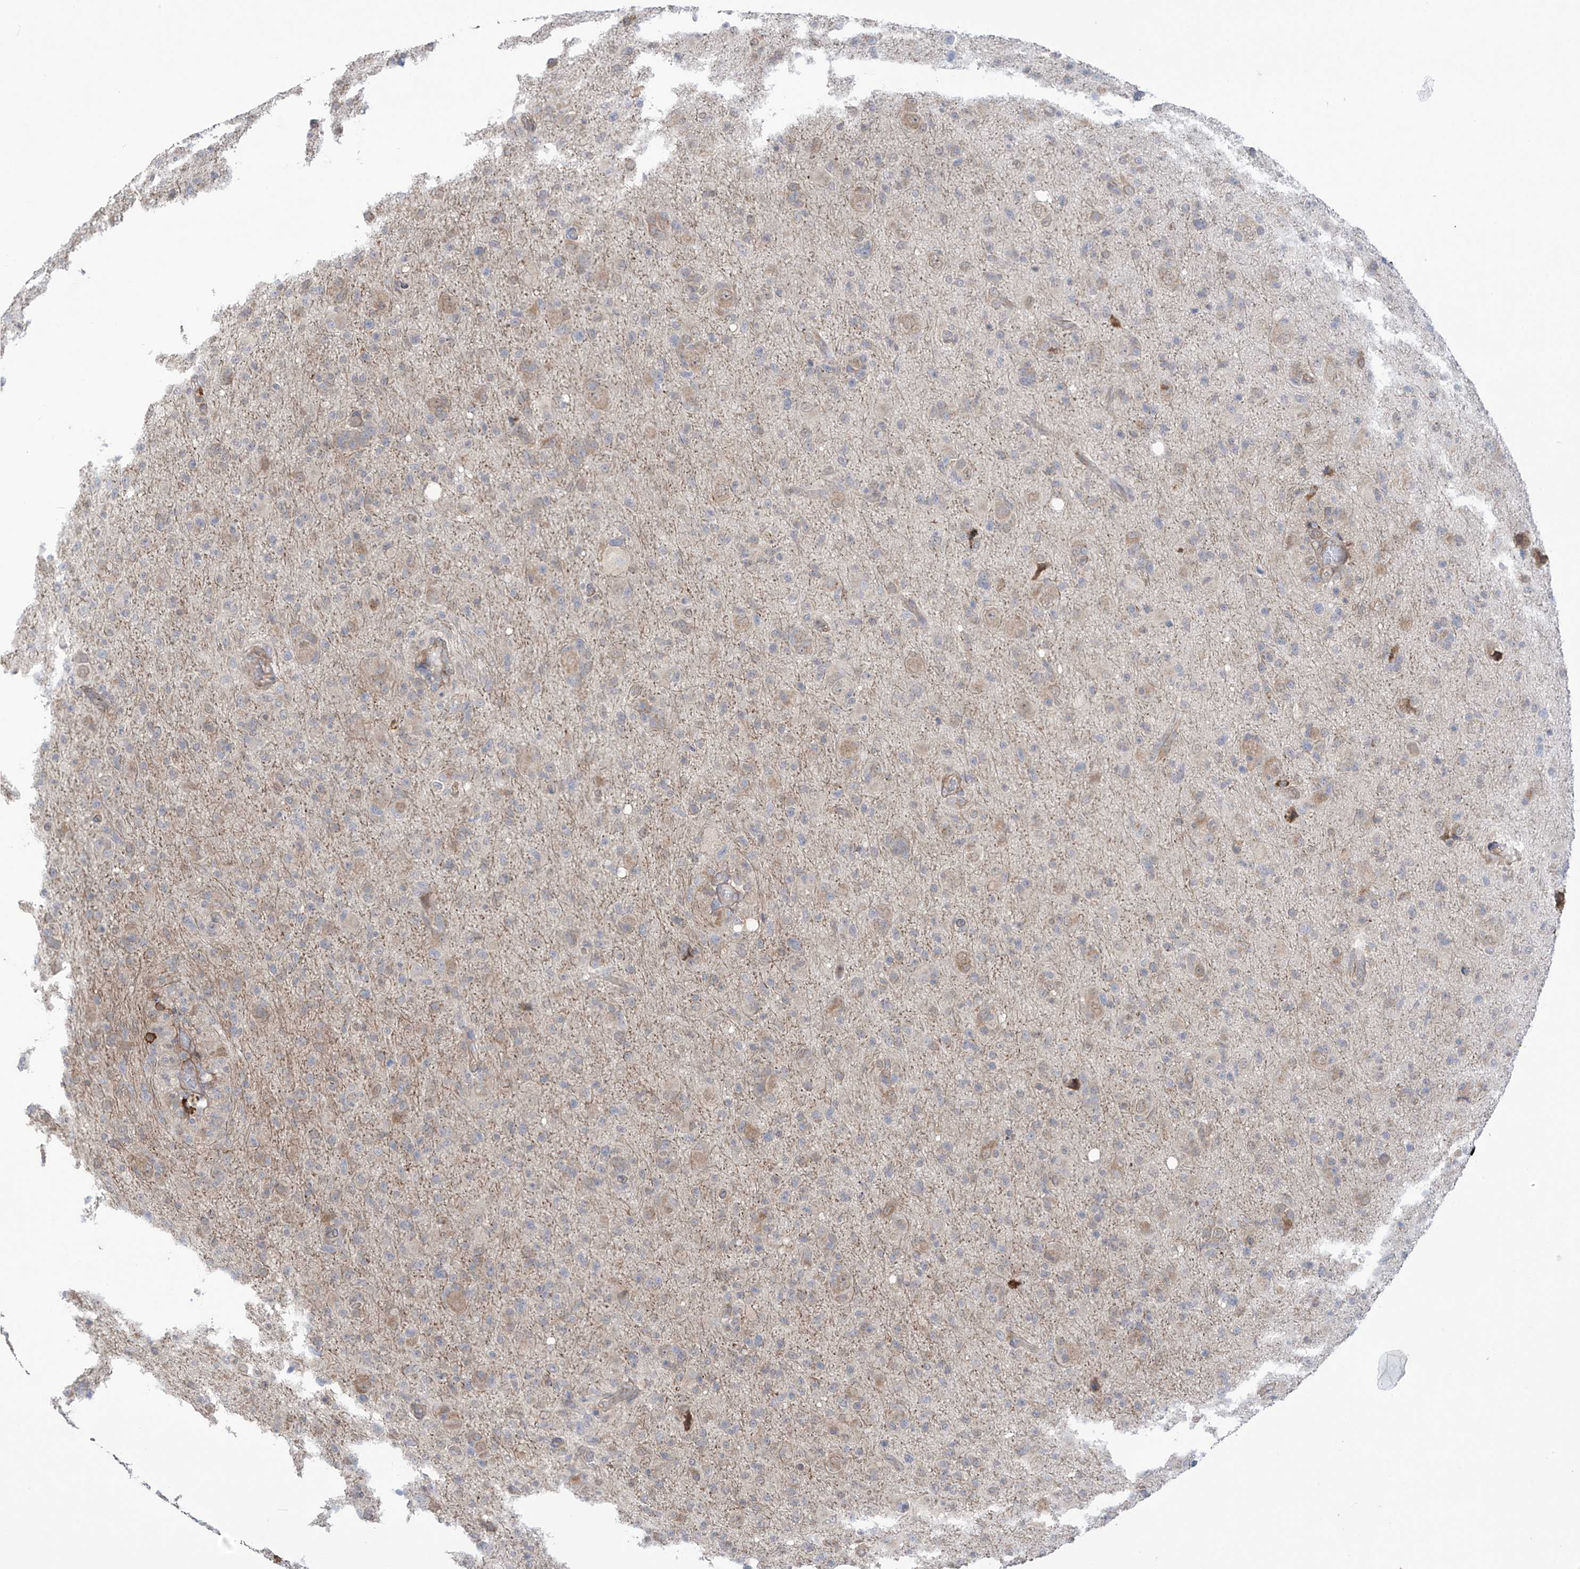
{"staining": {"intensity": "negative", "quantity": "none", "location": "none"}, "tissue": "glioma", "cell_type": "Tumor cells", "image_type": "cancer", "snomed": [{"axis": "morphology", "description": "Glioma, malignant, High grade"}, {"axis": "topography", "description": "Brain"}], "caption": "Tumor cells are negative for brown protein staining in malignant glioma (high-grade). The staining is performed using DAB (3,3'-diaminobenzidine) brown chromogen with nuclei counter-stained in using hematoxylin.", "gene": "KIAA1522", "patient": {"sex": "female", "age": 57}}